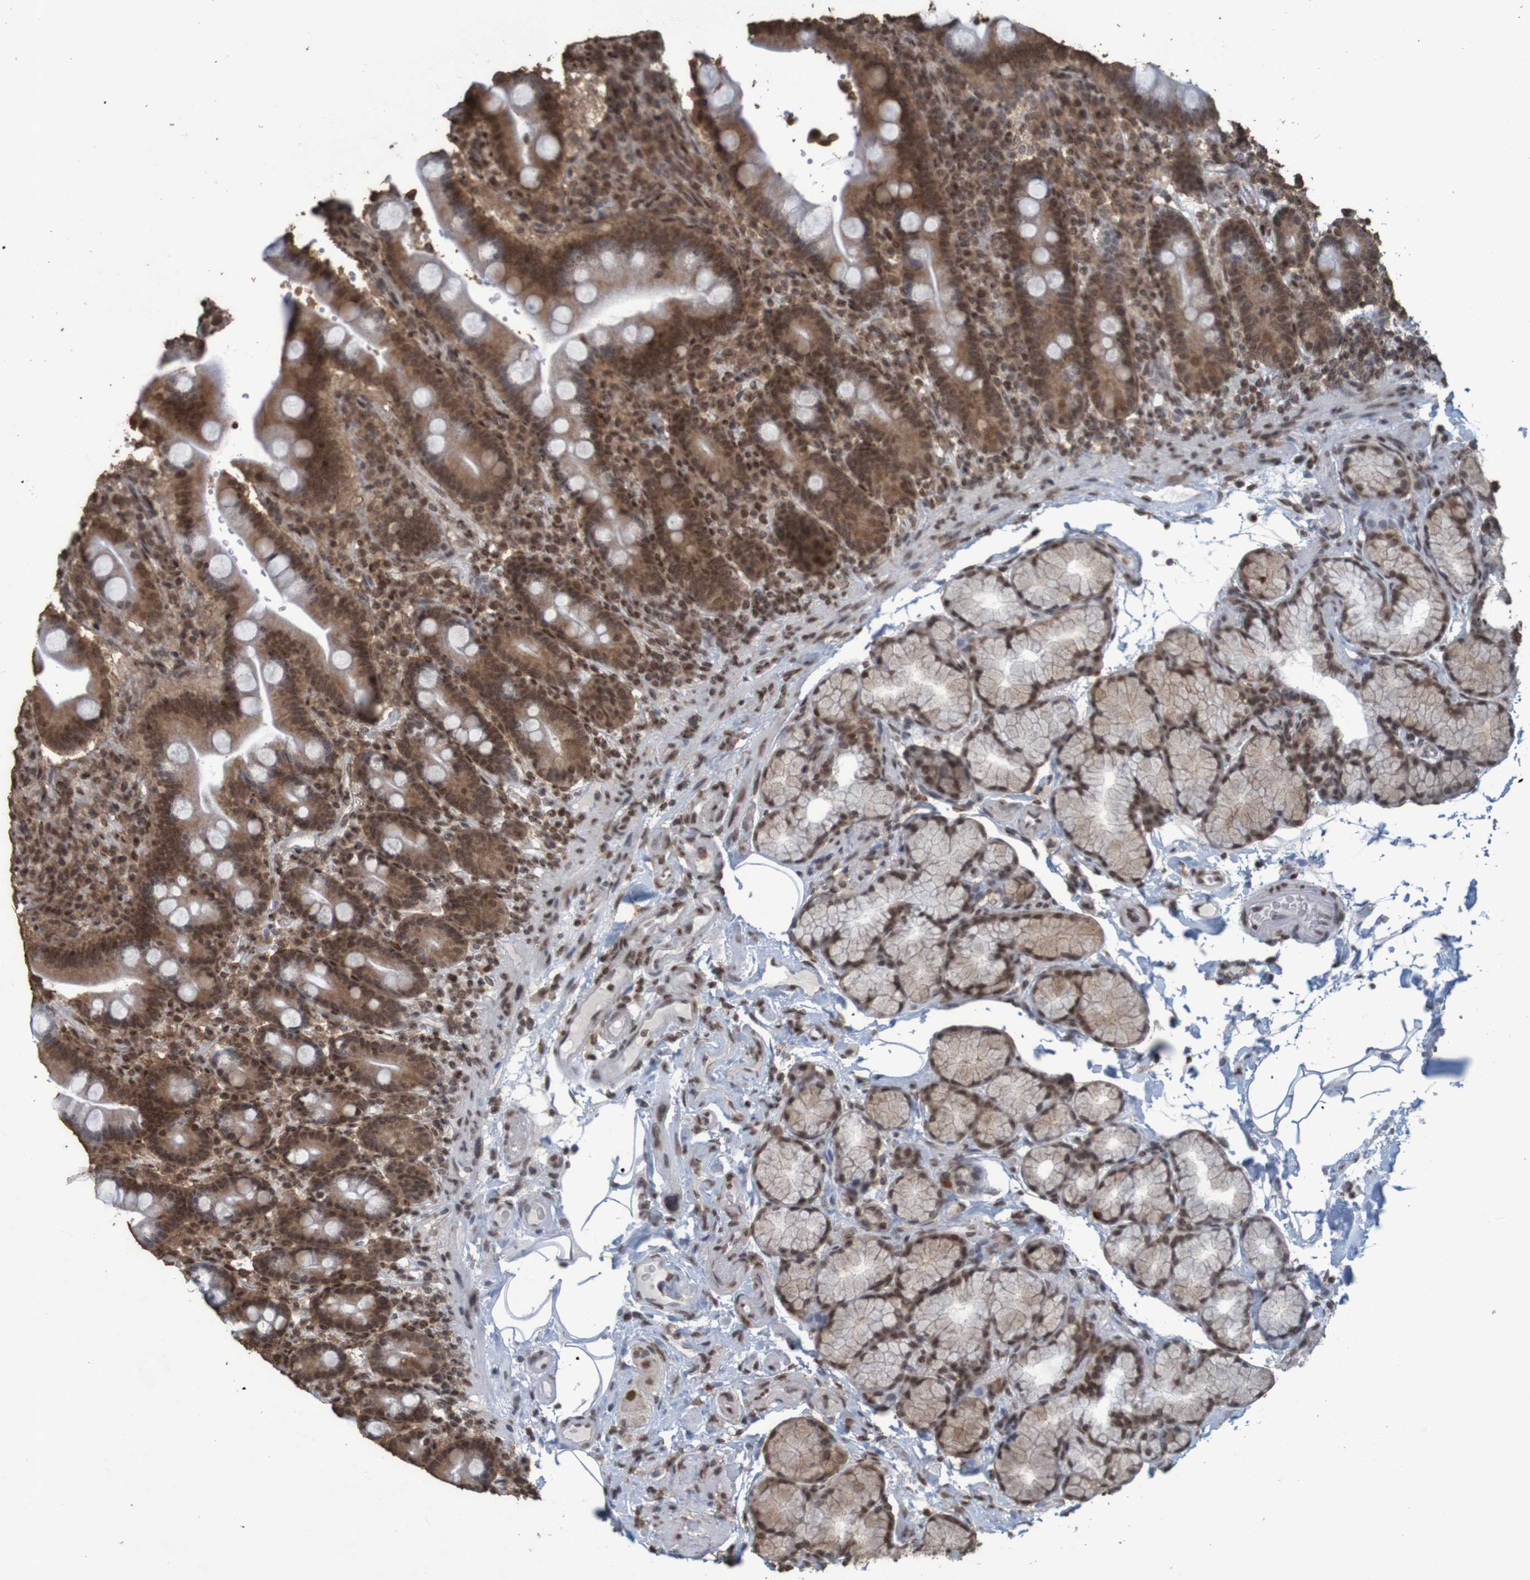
{"staining": {"intensity": "strong", "quantity": ">75%", "location": "cytoplasmic/membranous,nuclear"}, "tissue": "duodenum", "cell_type": "Glandular cells", "image_type": "normal", "snomed": [{"axis": "morphology", "description": "Normal tissue, NOS"}, {"axis": "topography", "description": "Small intestine, NOS"}], "caption": "Human duodenum stained for a protein (brown) exhibits strong cytoplasmic/membranous,nuclear positive positivity in about >75% of glandular cells.", "gene": "GFI1", "patient": {"sex": "female", "age": 71}}